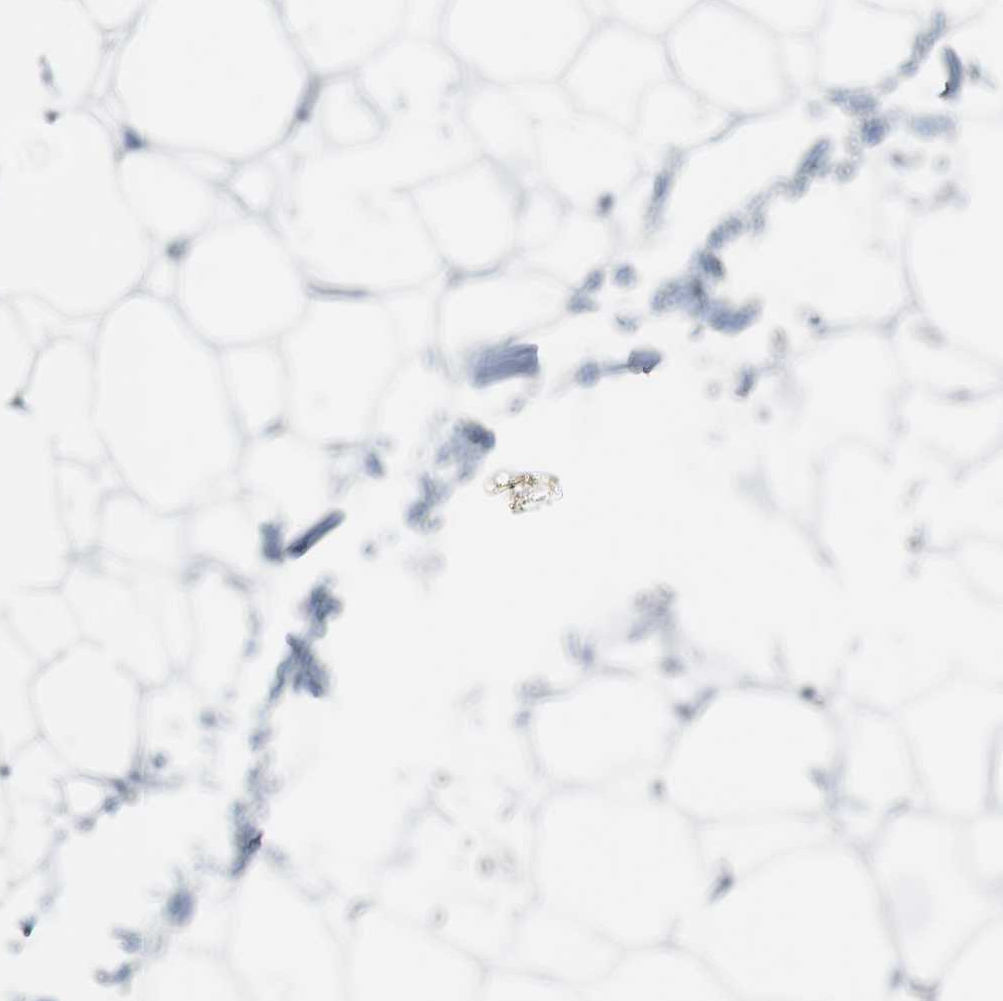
{"staining": {"intensity": "weak", "quantity": "25%-75%", "location": "cytoplasmic/membranous"}, "tissue": "adipose tissue", "cell_type": "Adipocytes", "image_type": "normal", "snomed": [{"axis": "morphology", "description": "Normal tissue, NOS"}, {"axis": "topography", "description": "Breast"}, {"axis": "topography", "description": "Adipose tissue"}], "caption": "Immunohistochemical staining of normal adipose tissue shows weak cytoplasmic/membranous protein expression in approximately 25%-75% of adipocytes.", "gene": "TACR3", "patient": {"sex": "female", "age": 25}}